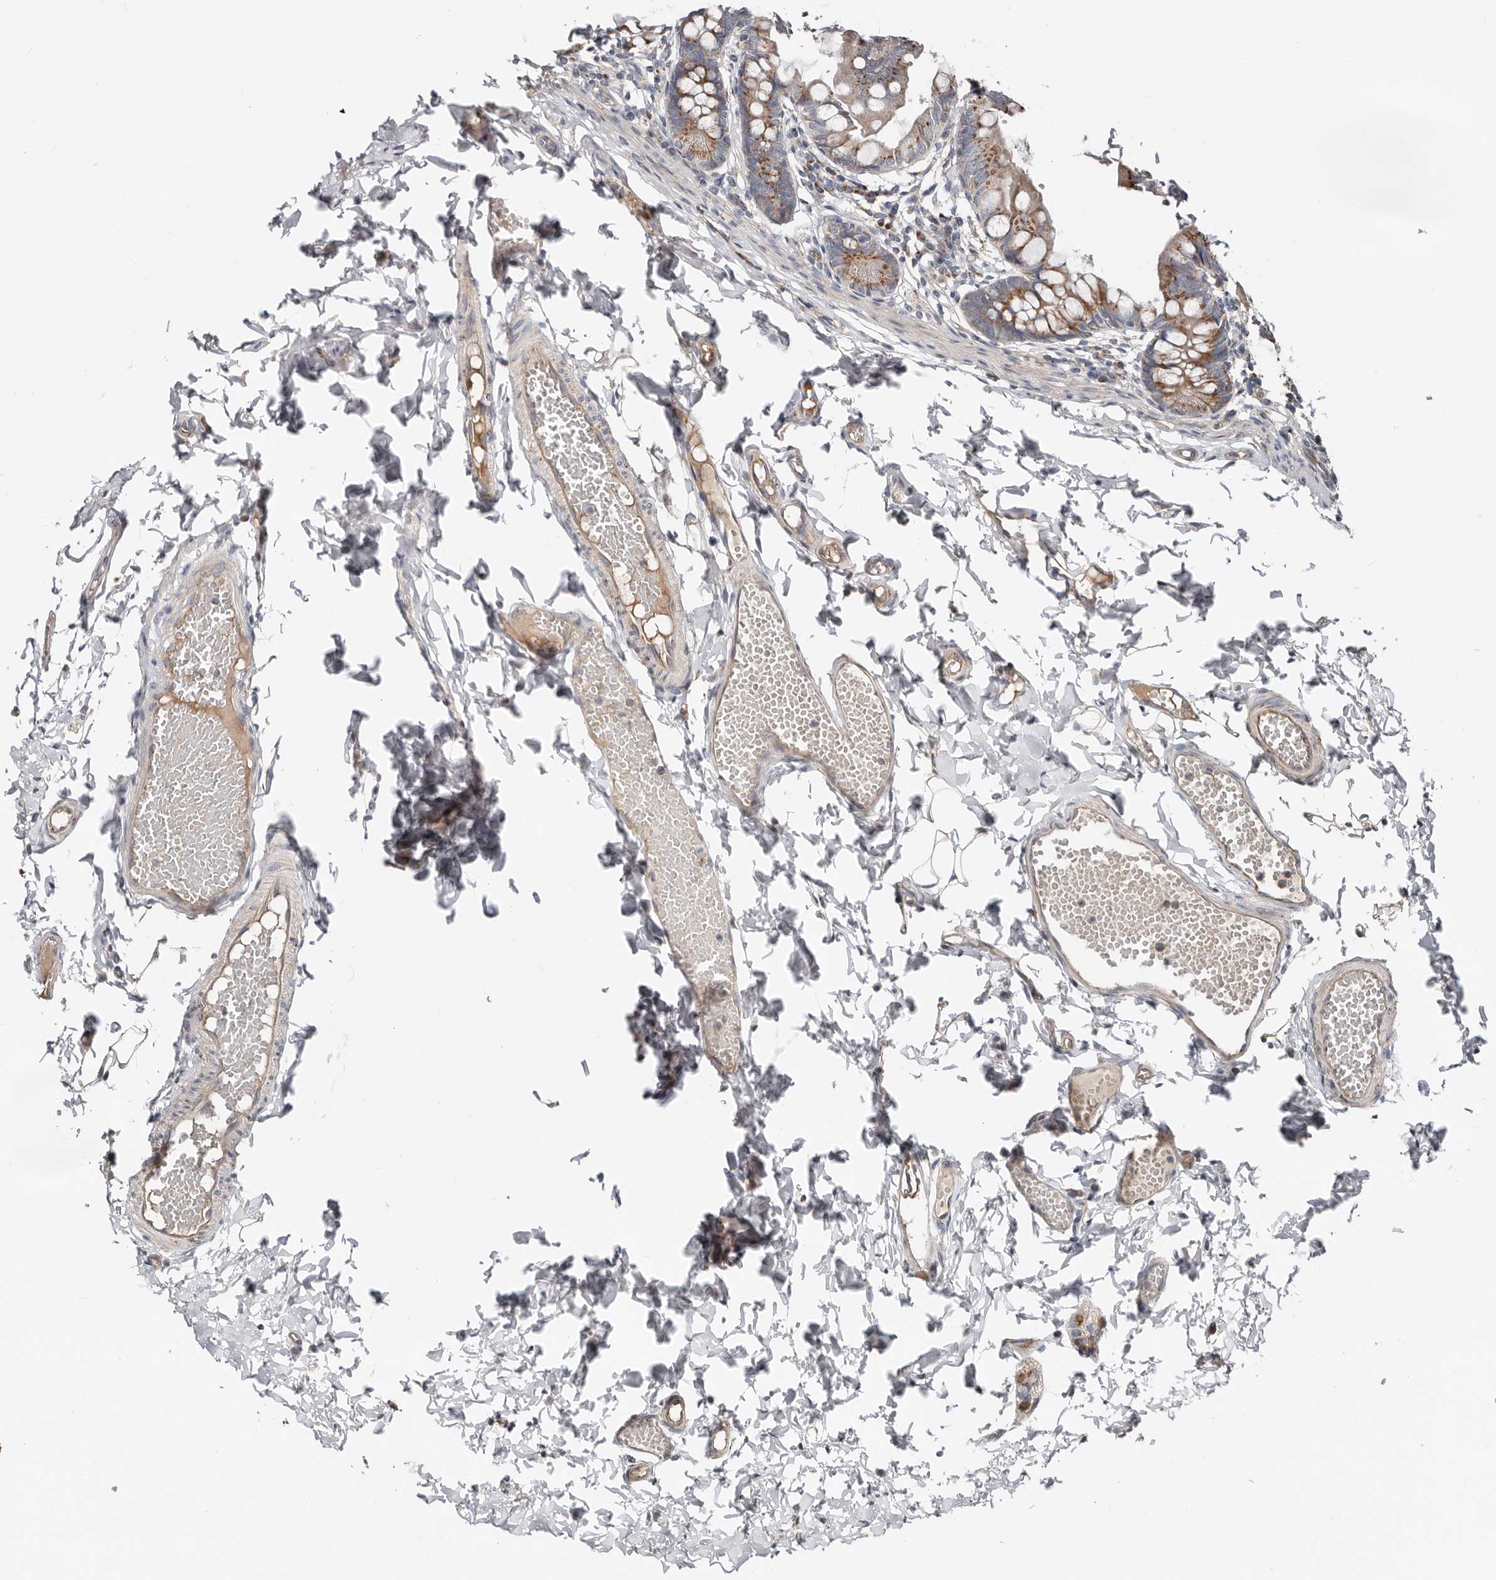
{"staining": {"intensity": "moderate", "quantity": ">75%", "location": "cytoplasmic/membranous"}, "tissue": "small intestine", "cell_type": "Glandular cells", "image_type": "normal", "snomed": [{"axis": "morphology", "description": "Normal tissue, NOS"}, {"axis": "topography", "description": "Small intestine"}], "caption": "The histopathology image exhibits staining of unremarkable small intestine, revealing moderate cytoplasmic/membranous protein staining (brown color) within glandular cells.", "gene": "COG1", "patient": {"sex": "male", "age": 7}}